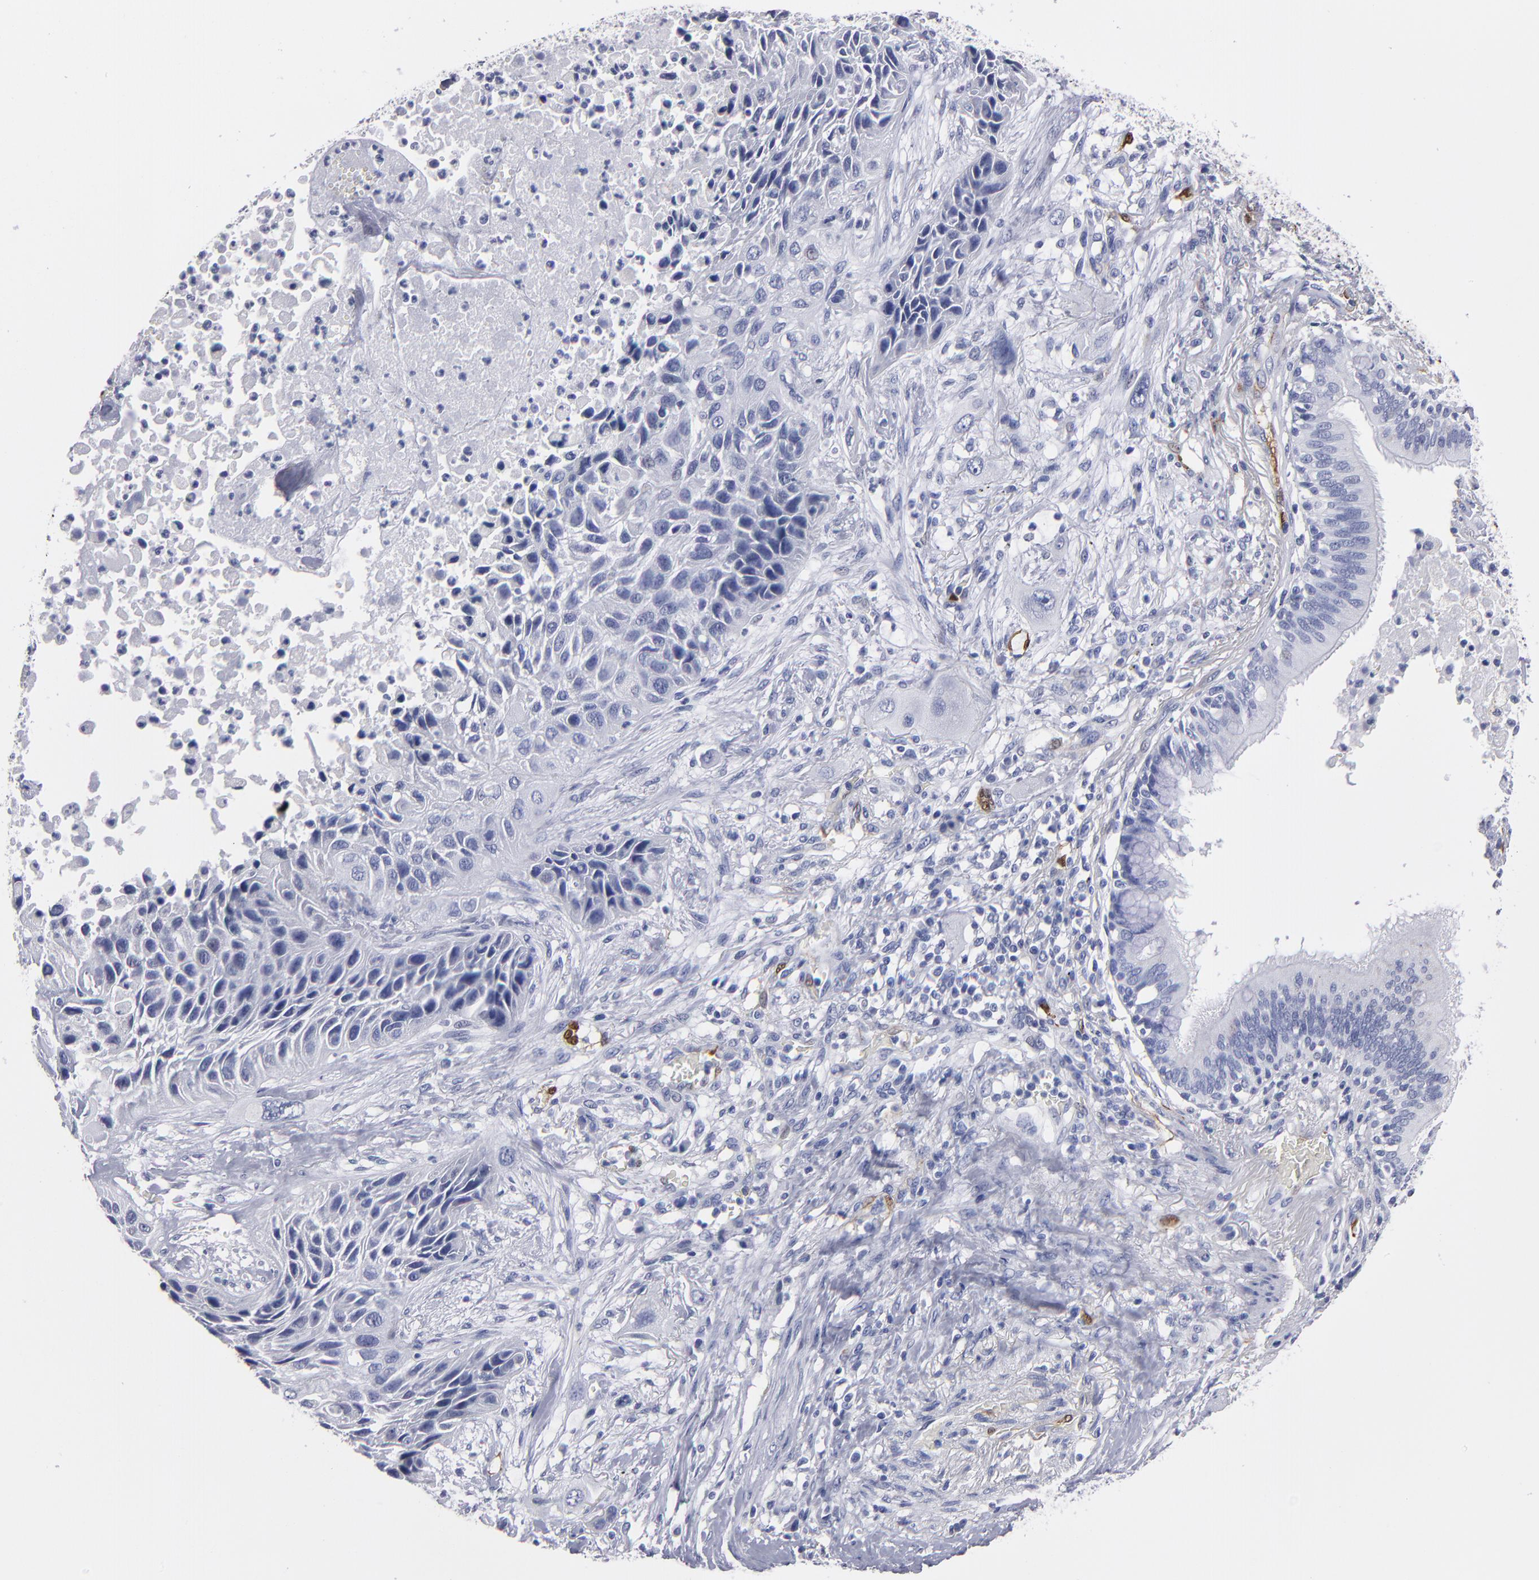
{"staining": {"intensity": "negative", "quantity": "none", "location": "none"}, "tissue": "lung cancer", "cell_type": "Tumor cells", "image_type": "cancer", "snomed": [{"axis": "morphology", "description": "Squamous cell carcinoma, NOS"}, {"axis": "topography", "description": "Lung"}], "caption": "Immunohistochemistry (IHC) of human lung squamous cell carcinoma exhibits no positivity in tumor cells.", "gene": "FABP4", "patient": {"sex": "female", "age": 76}}